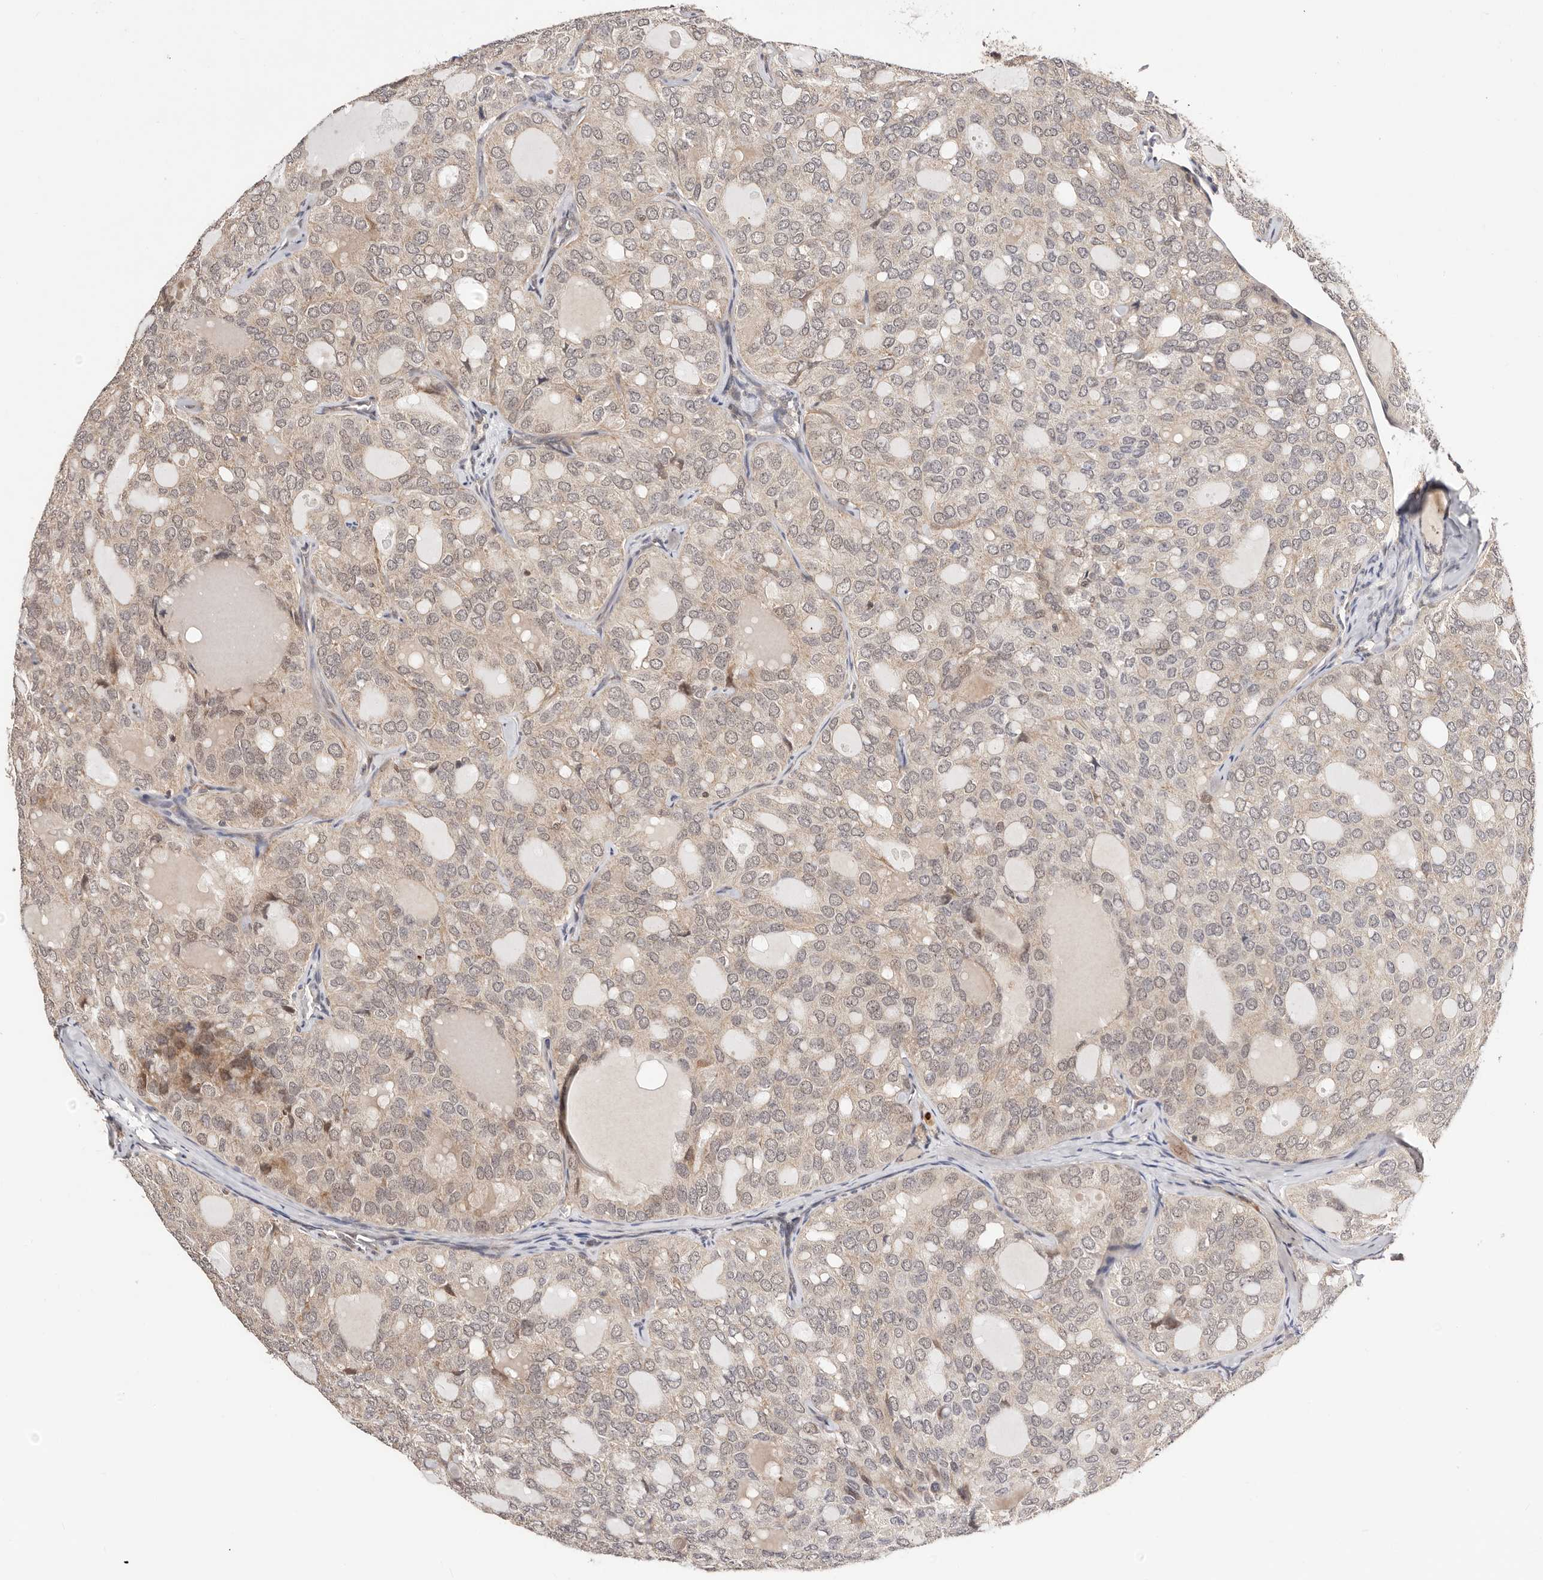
{"staining": {"intensity": "weak", "quantity": "<25%", "location": "cytoplasmic/membranous"}, "tissue": "thyroid cancer", "cell_type": "Tumor cells", "image_type": "cancer", "snomed": [{"axis": "morphology", "description": "Follicular adenoma carcinoma, NOS"}, {"axis": "topography", "description": "Thyroid gland"}], "caption": "The IHC histopathology image has no significant expression in tumor cells of thyroid cancer (follicular adenoma carcinoma) tissue.", "gene": "CTNNBL1", "patient": {"sex": "male", "age": 75}}